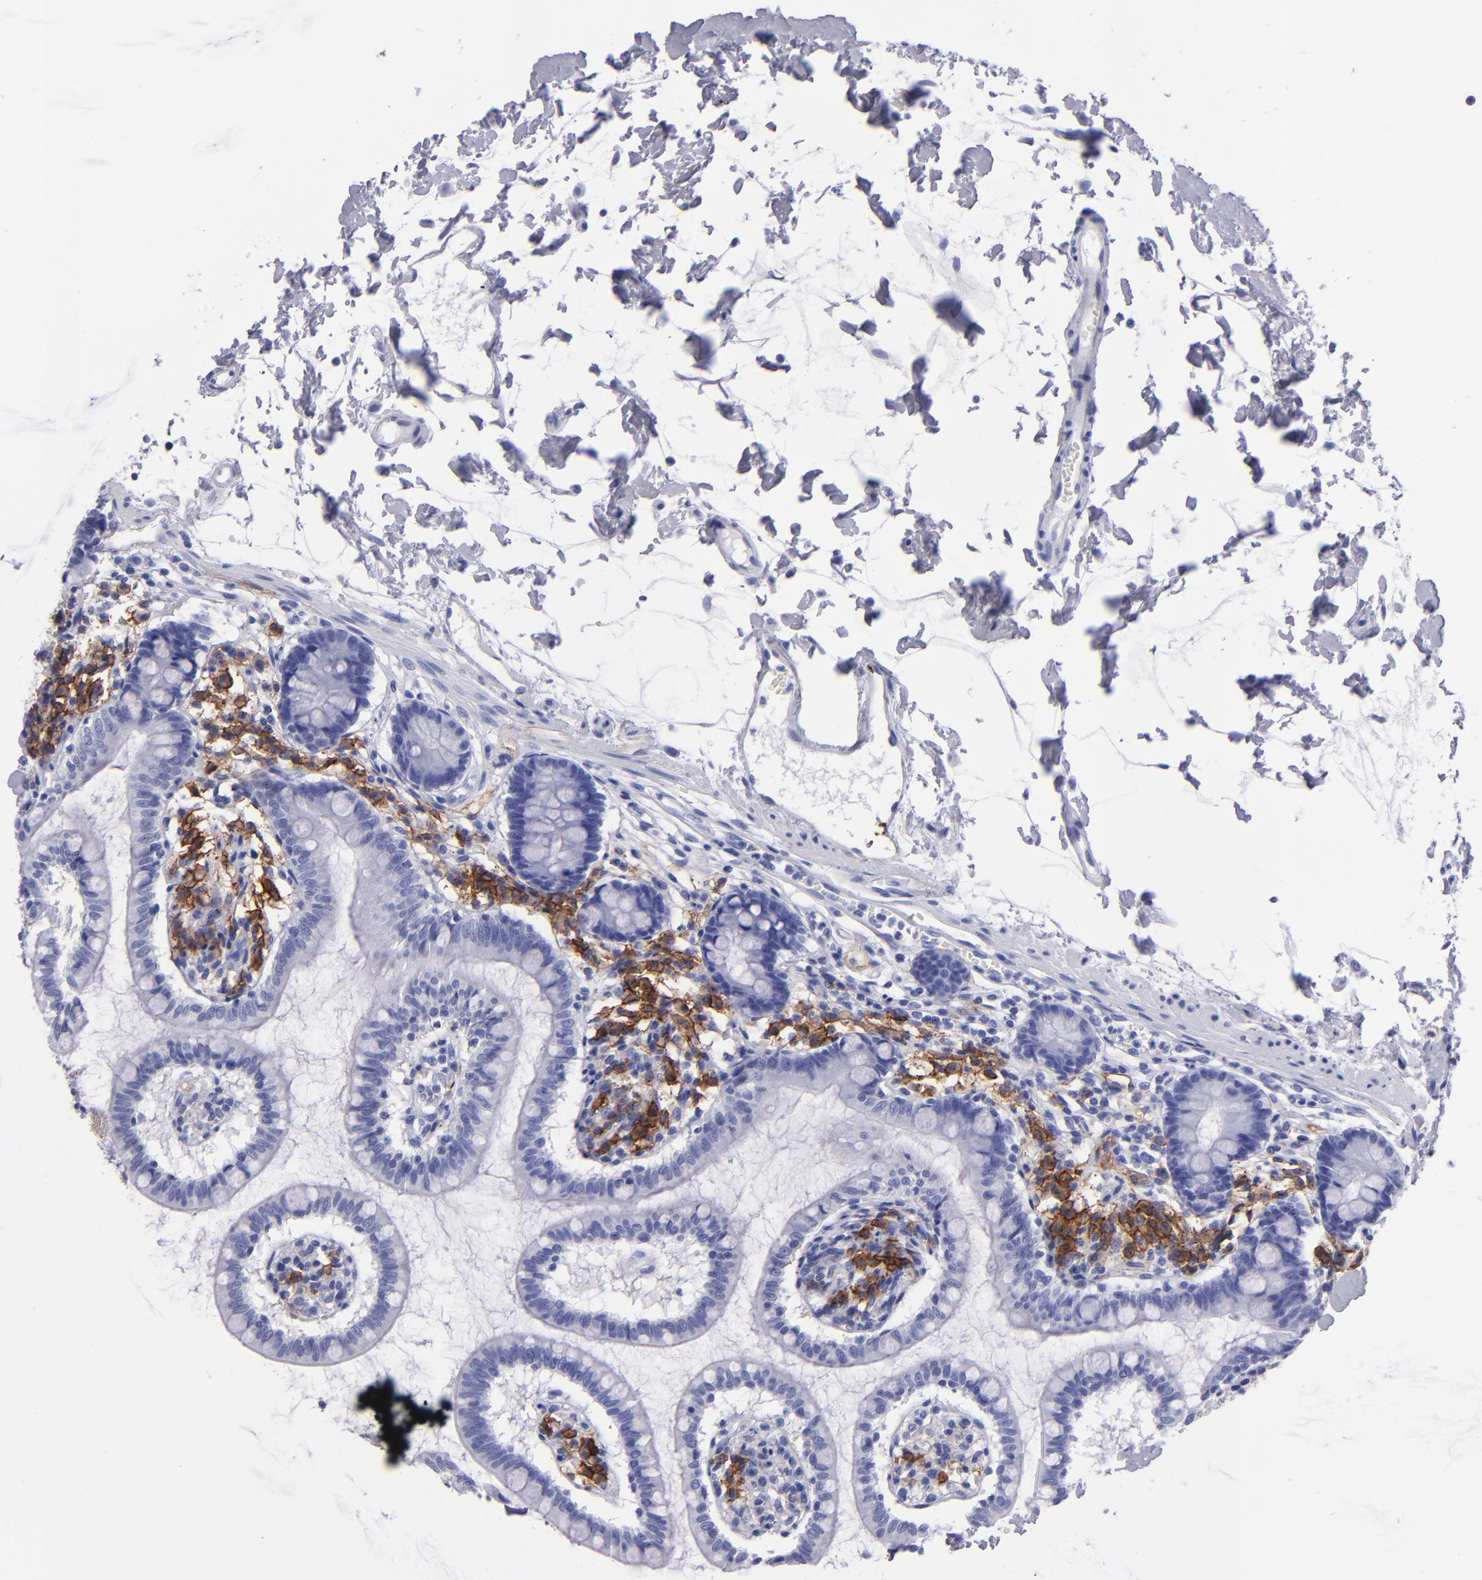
{"staining": {"intensity": "negative", "quantity": "none", "location": "none"}, "tissue": "small intestine", "cell_type": "Glandular cells", "image_type": "normal", "snomed": [{"axis": "morphology", "description": "Normal tissue, NOS"}, {"axis": "topography", "description": "Small intestine"}], "caption": "An immunohistochemistry histopathology image of normal small intestine is shown. There is no staining in glandular cells of small intestine.", "gene": "CD38", "patient": {"sex": "female", "age": 61}}